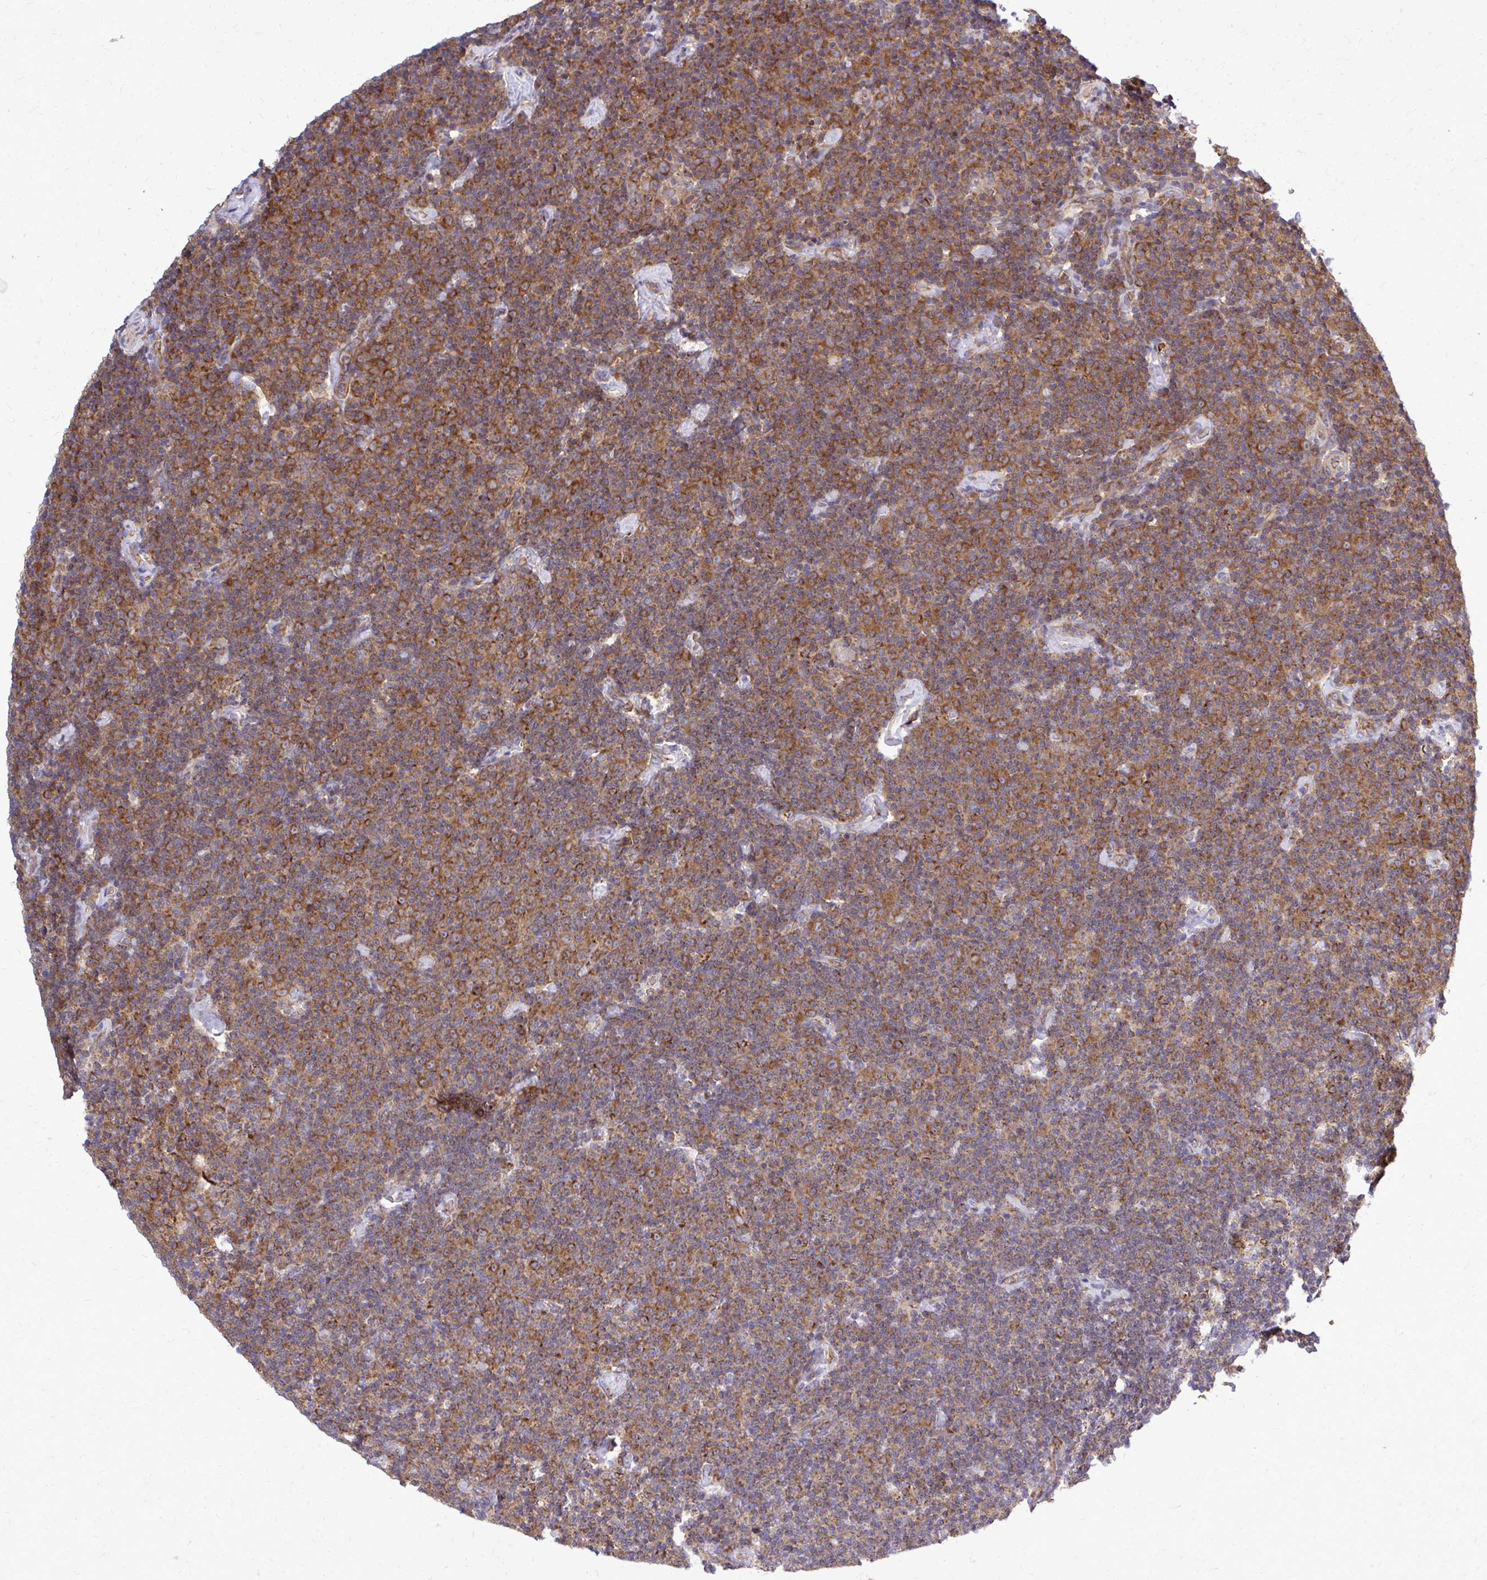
{"staining": {"intensity": "strong", "quantity": ">75%", "location": "cytoplasmic/membranous"}, "tissue": "lymphoma", "cell_type": "Tumor cells", "image_type": "cancer", "snomed": [{"axis": "morphology", "description": "Malignant lymphoma, non-Hodgkin's type, Low grade"}, {"axis": "topography", "description": "Lymph node"}], "caption": "Low-grade malignant lymphoma, non-Hodgkin's type stained with a brown dye displays strong cytoplasmic/membranous positive expression in approximately >75% of tumor cells.", "gene": "PDK4", "patient": {"sex": "male", "age": 81}}